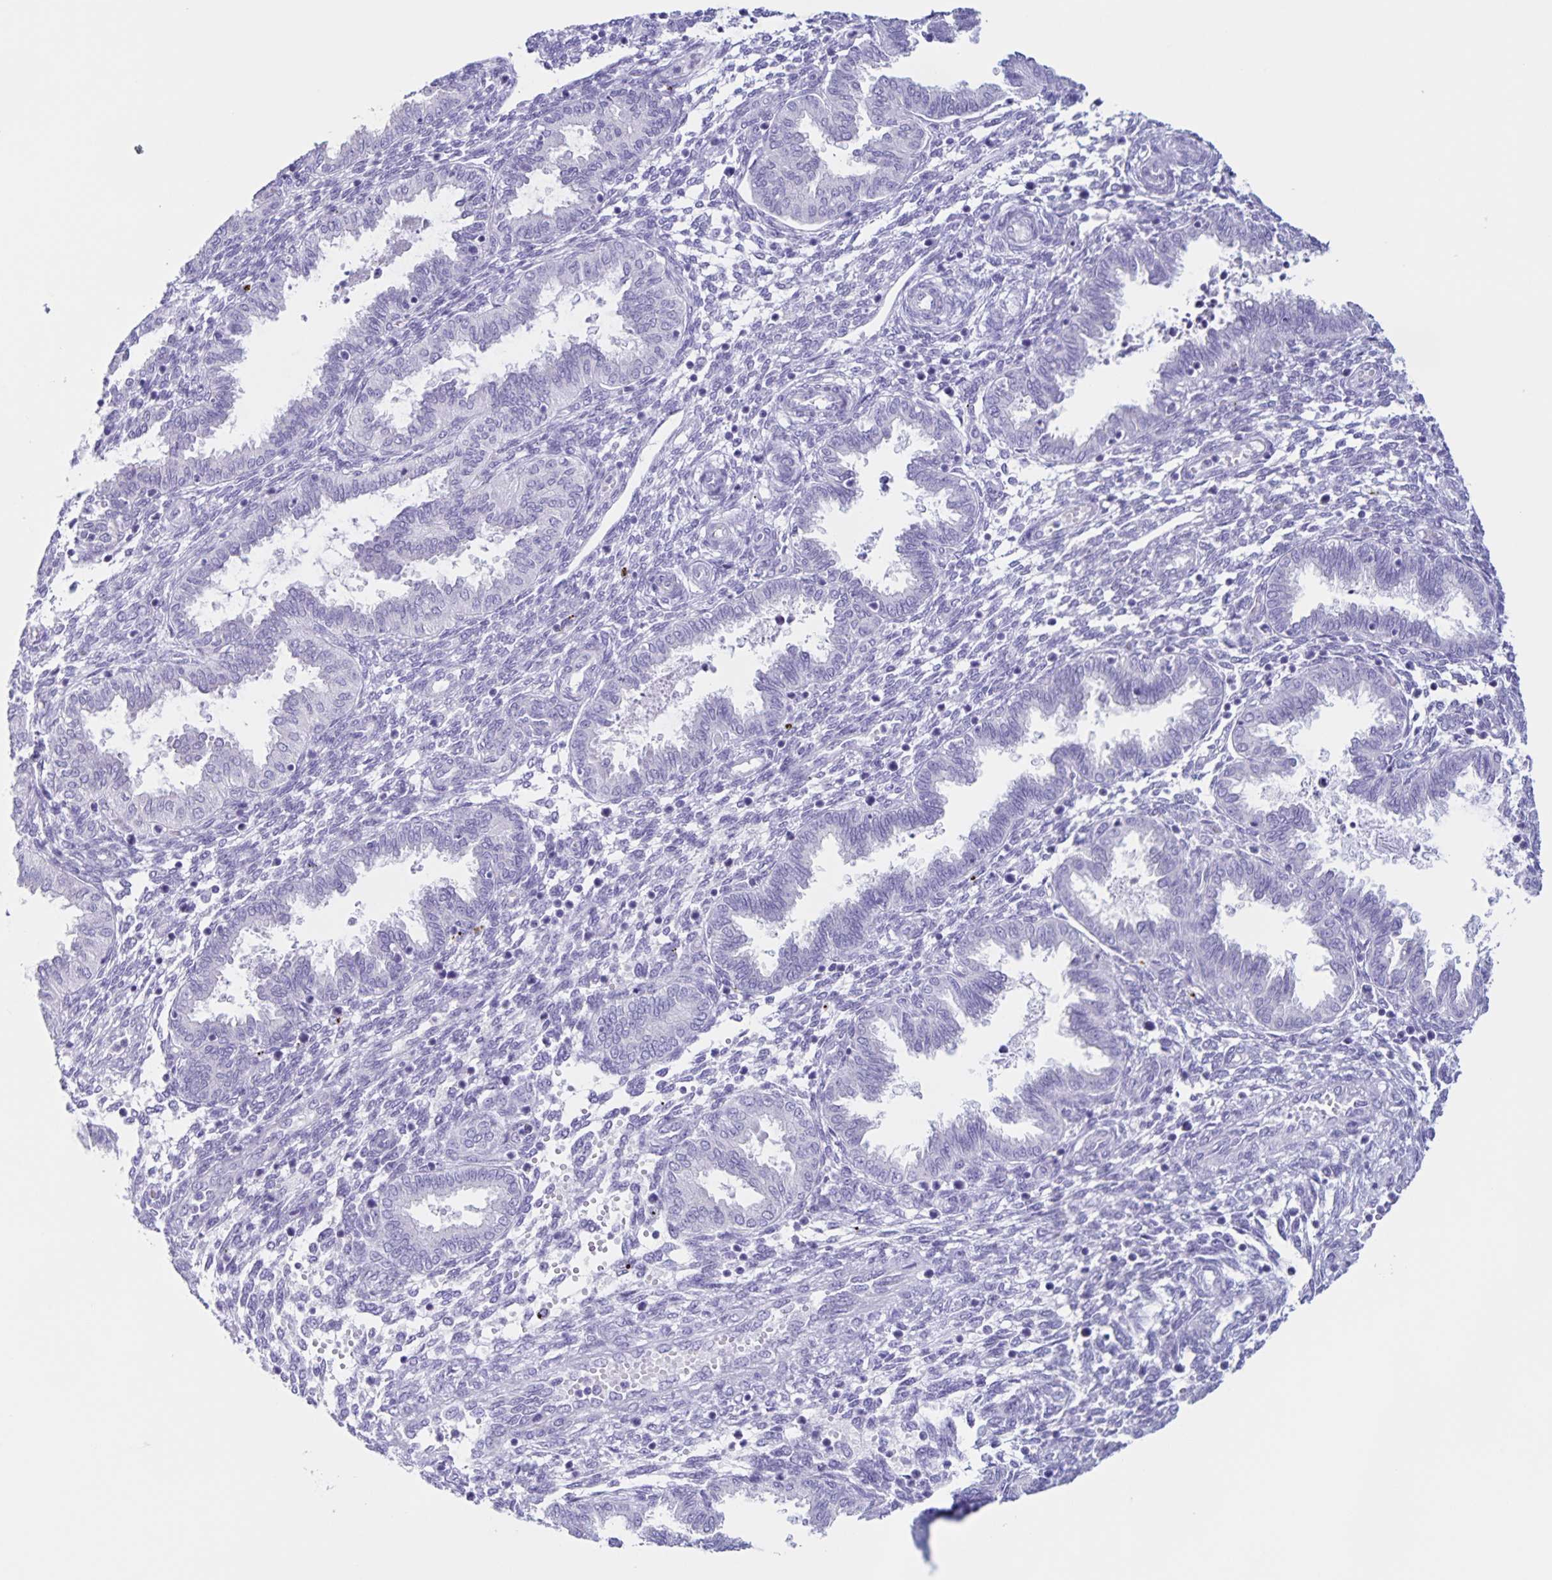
{"staining": {"intensity": "negative", "quantity": "none", "location": "none"}, "tissue": "endometrium", "cell_type": "Cells in endometrial stroma", "image_type": "normal", "snomed": [{"axis": "morphology", "description": "Normal tissue, NOS"}, {"axis": "topography", "description": "Endometrium"}], "caption": "An IHC image of benign endometrium is shown. There is no staining in cells in endometrial stroma of endometrium. Nuclei are stained in blue.", "gene": "FAM170A", "patient": {"sex": "female", "age": 33}}